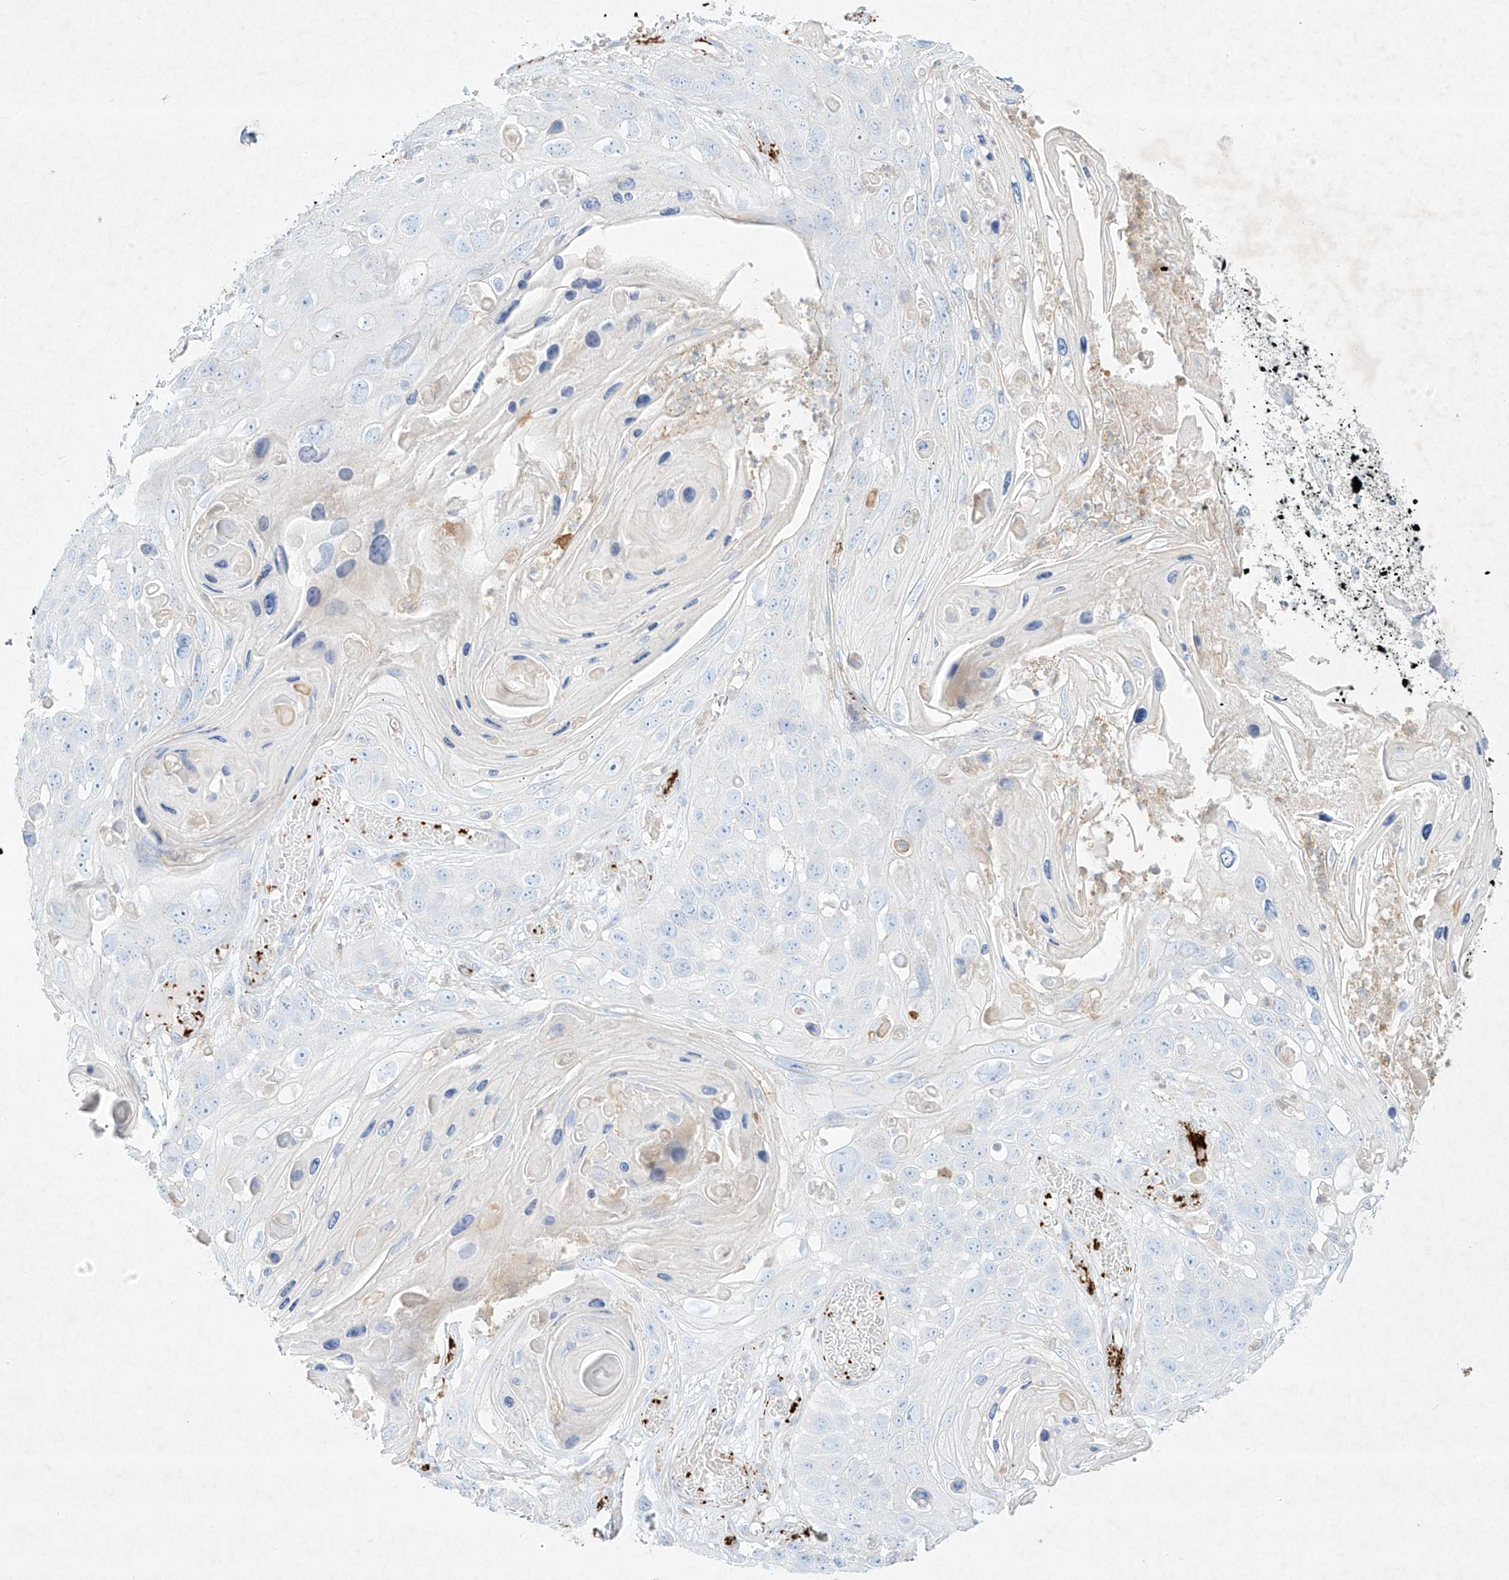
{"staining": {"intensity": "negative", "quantity": "none", "location": "none"}, "tissue": "skin cancer", "cell_type": "Tumor cells", "image_type": "cancer", "snomed": [{"axis": "morphology", "description": "Squamous cell carcinoma, NOS"}, {"axis": "topography", "description": "Skin"}], "caption": "Tumor cells are negative for brown protein staining in skin squamous cell carcinoma.", "gene": "PLEK", "patient": {"sex": "male", "age": 55}}